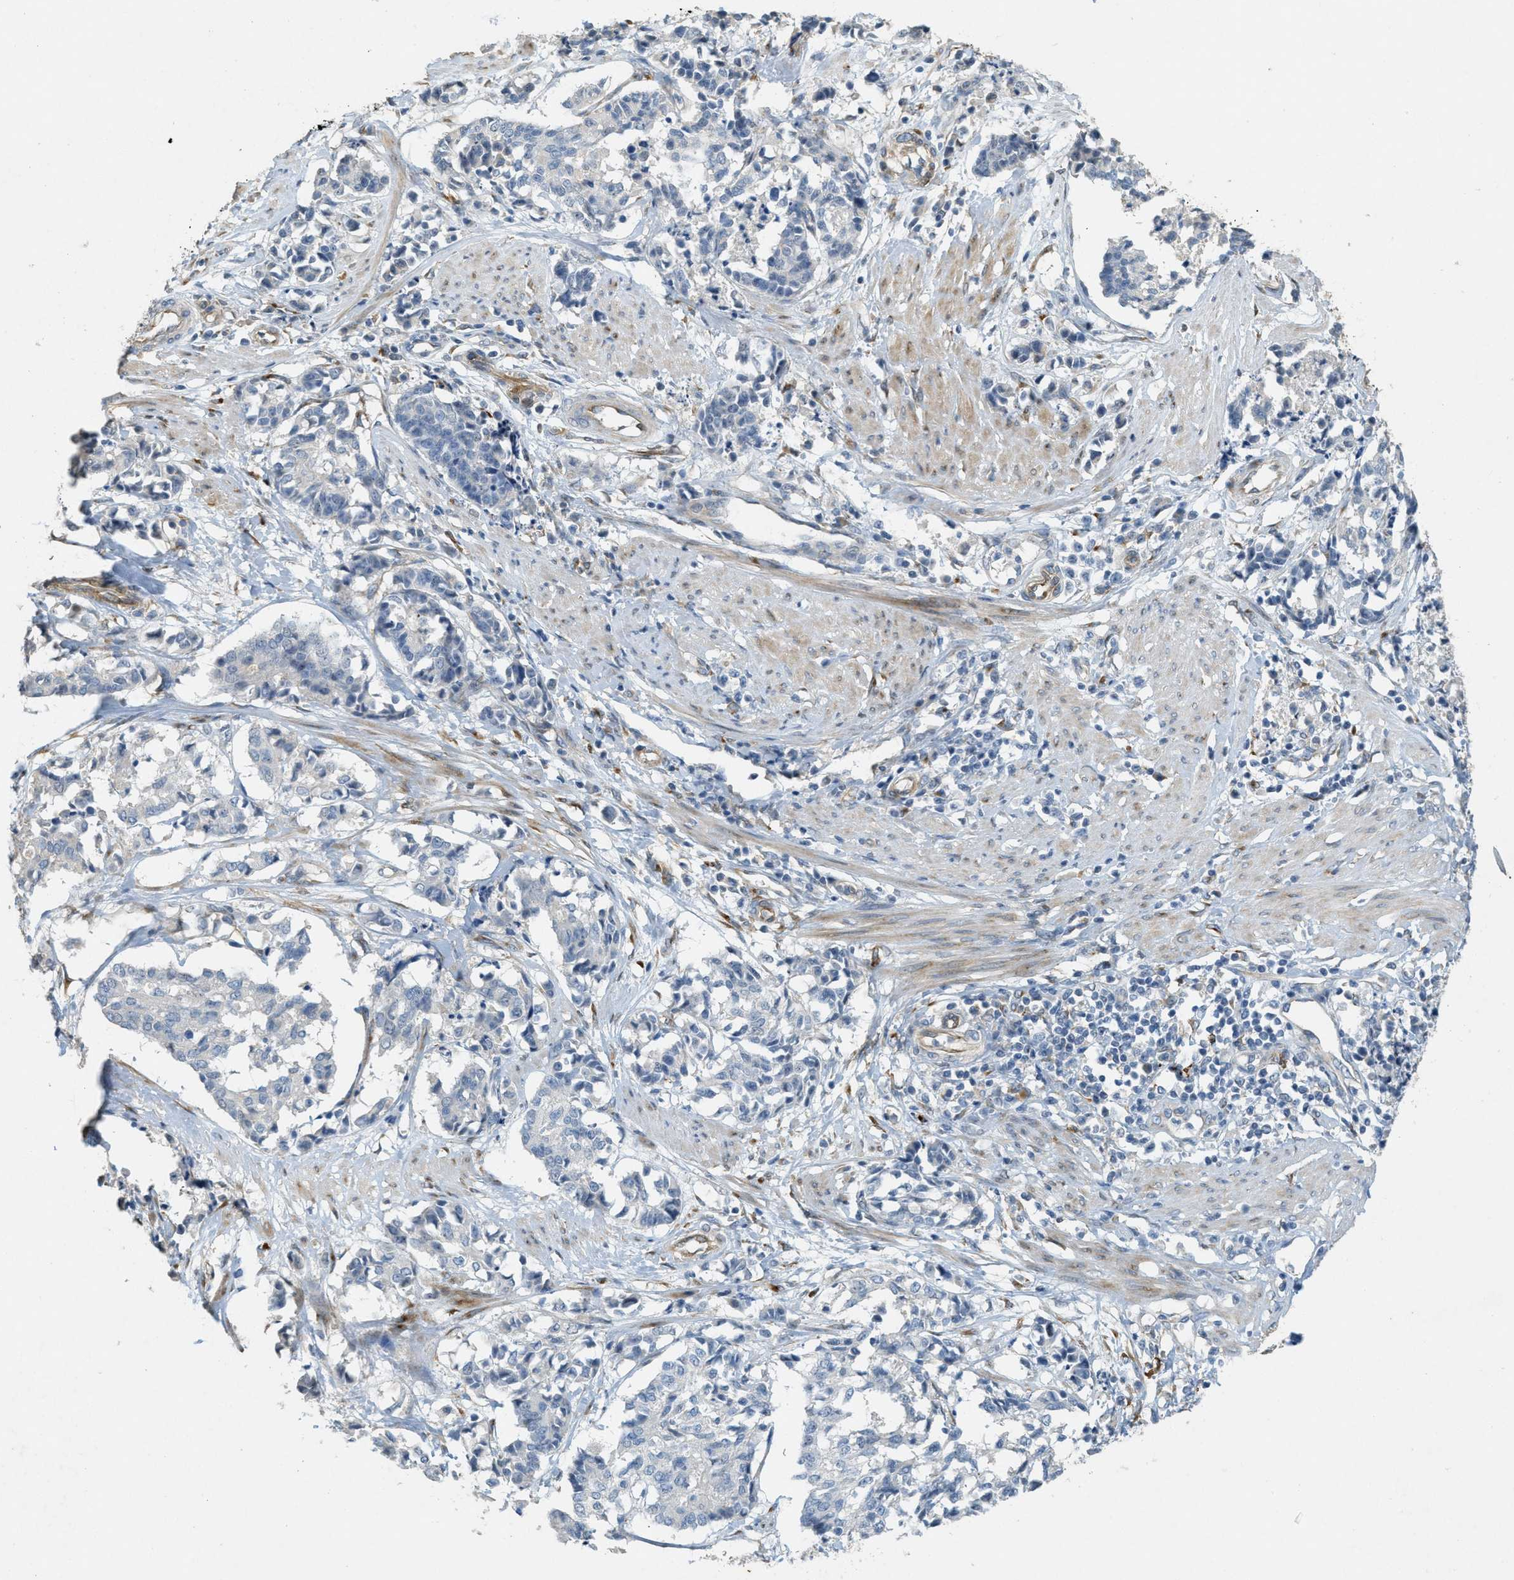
{"staining": {"intensity": "negative", "quantity": "none", "location": "none"}, "tissue": "cervical cancer", "cell_type": "Tumor cells", "image_type": "cancer", "snomed": [{"axis": "morphology", "description": "Squamous cell carcinoma, NOS"}, {"axis": "topography", "description": "Cervix"}], "caption": "High magnification brightfield microscopy of squamous cell carcinoma (cervical) stained with DAB (3,3'-diaminobenzidine) (brown) and counterstained with hematoxylin (blue): tumor cells show no significant positivity.", "gene": "ADCY5", "patient": {"sex": "female", "age": 35}}